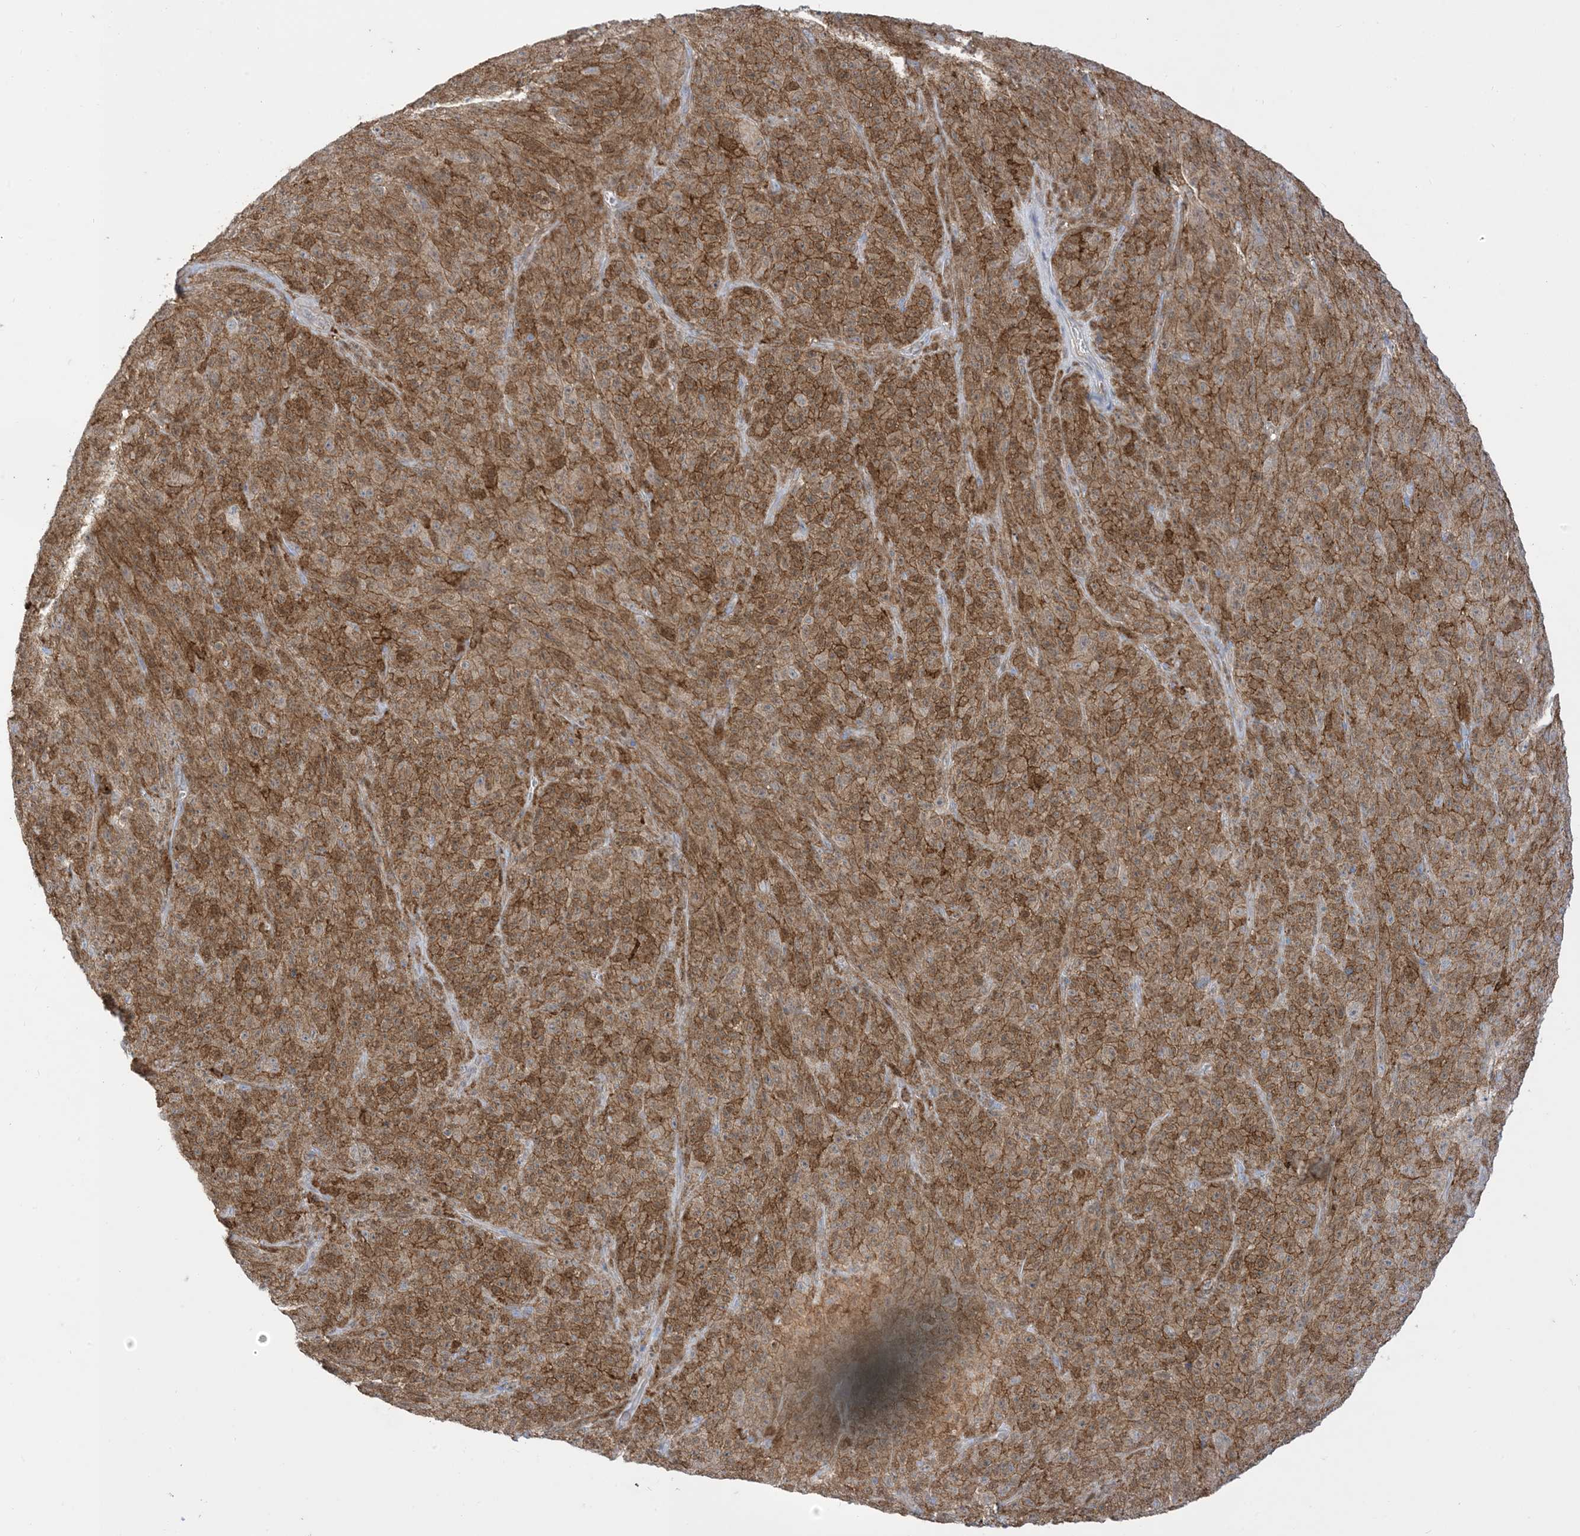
{"staining": {"intensity": "moderate", "quantity": ">75%", "location": "cytoplasmic/membranous"}, "tissue": "melanoma", "cell_type": "Tumor cells", "image_type": "cancer", "snomed": [{"axis": "morphology", "description": "Malignant melanoma, NOS"}, {"axis": "topography", "description": "Skin"}], "caption": "Protein staining of malignant melanoma tissue shows moderate cytoplasmic/membranous staining in about >75% of tumor cells. Using DAB (brown) and hematoxylin (blue) stains, captured at high magnification using brightfield microscopy.", "gene": "GSN", "patient": {"sex": "female", "age": 82}}